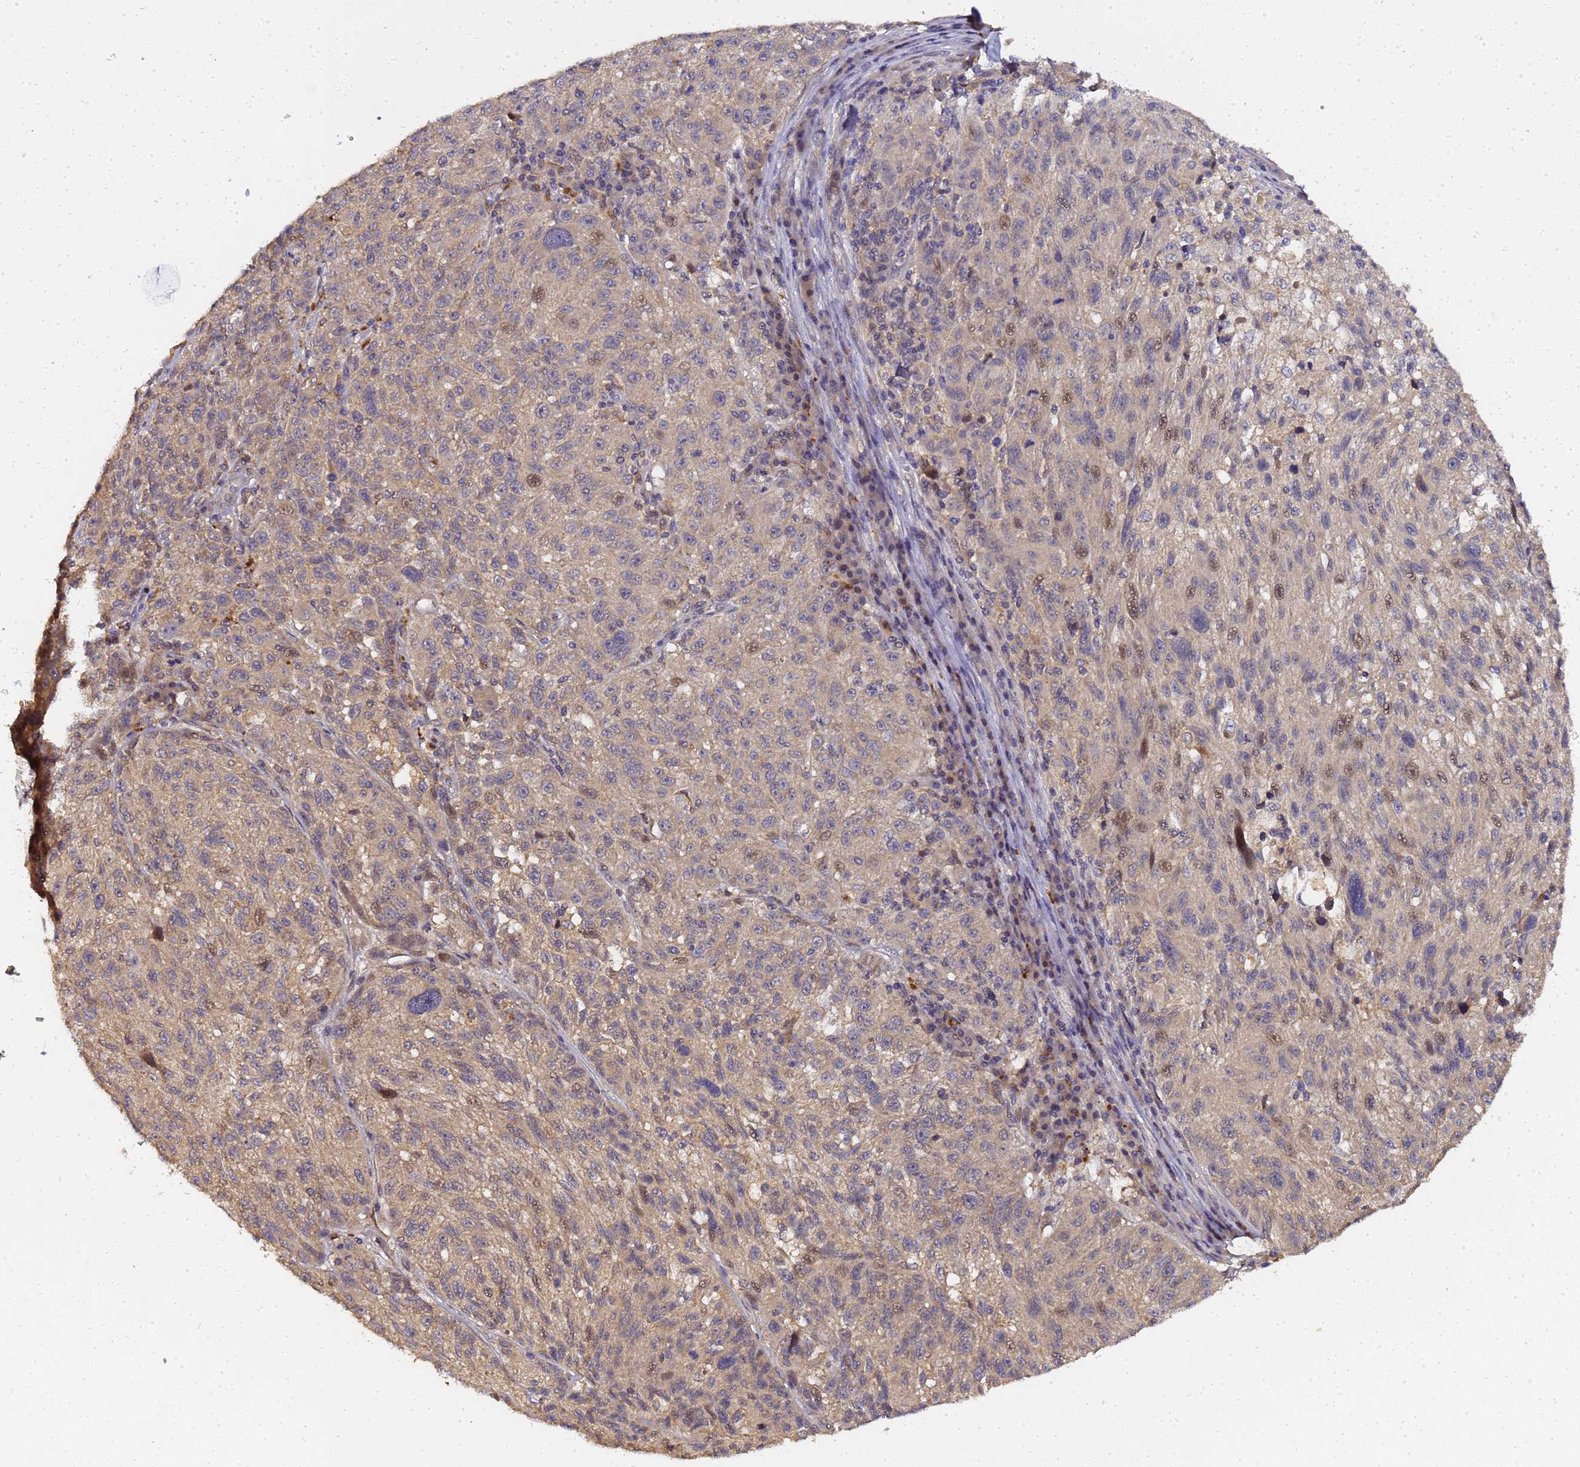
{"staining": {"intensity": "moderate", "quantity": ">75%", "location": "cytoplasmic/membranous,nuclear"}, "tissue": "melanoma", "cell_type": "Tumor cells", "image_type": "cancer", "snomed": [{"axis": "morphology", "description": "Malignant melanoma, NOS"}, {"axis": "topography", "description": "Skin"}], "caption": "This is an image of immunohistochemistry staining of malignant melanoma, which shows moderate staining in the cytoplasmic/membranous and nuclear of tumor cells.", "gene": "LGI4", "patient": {"sex": "male", "age": 53}}